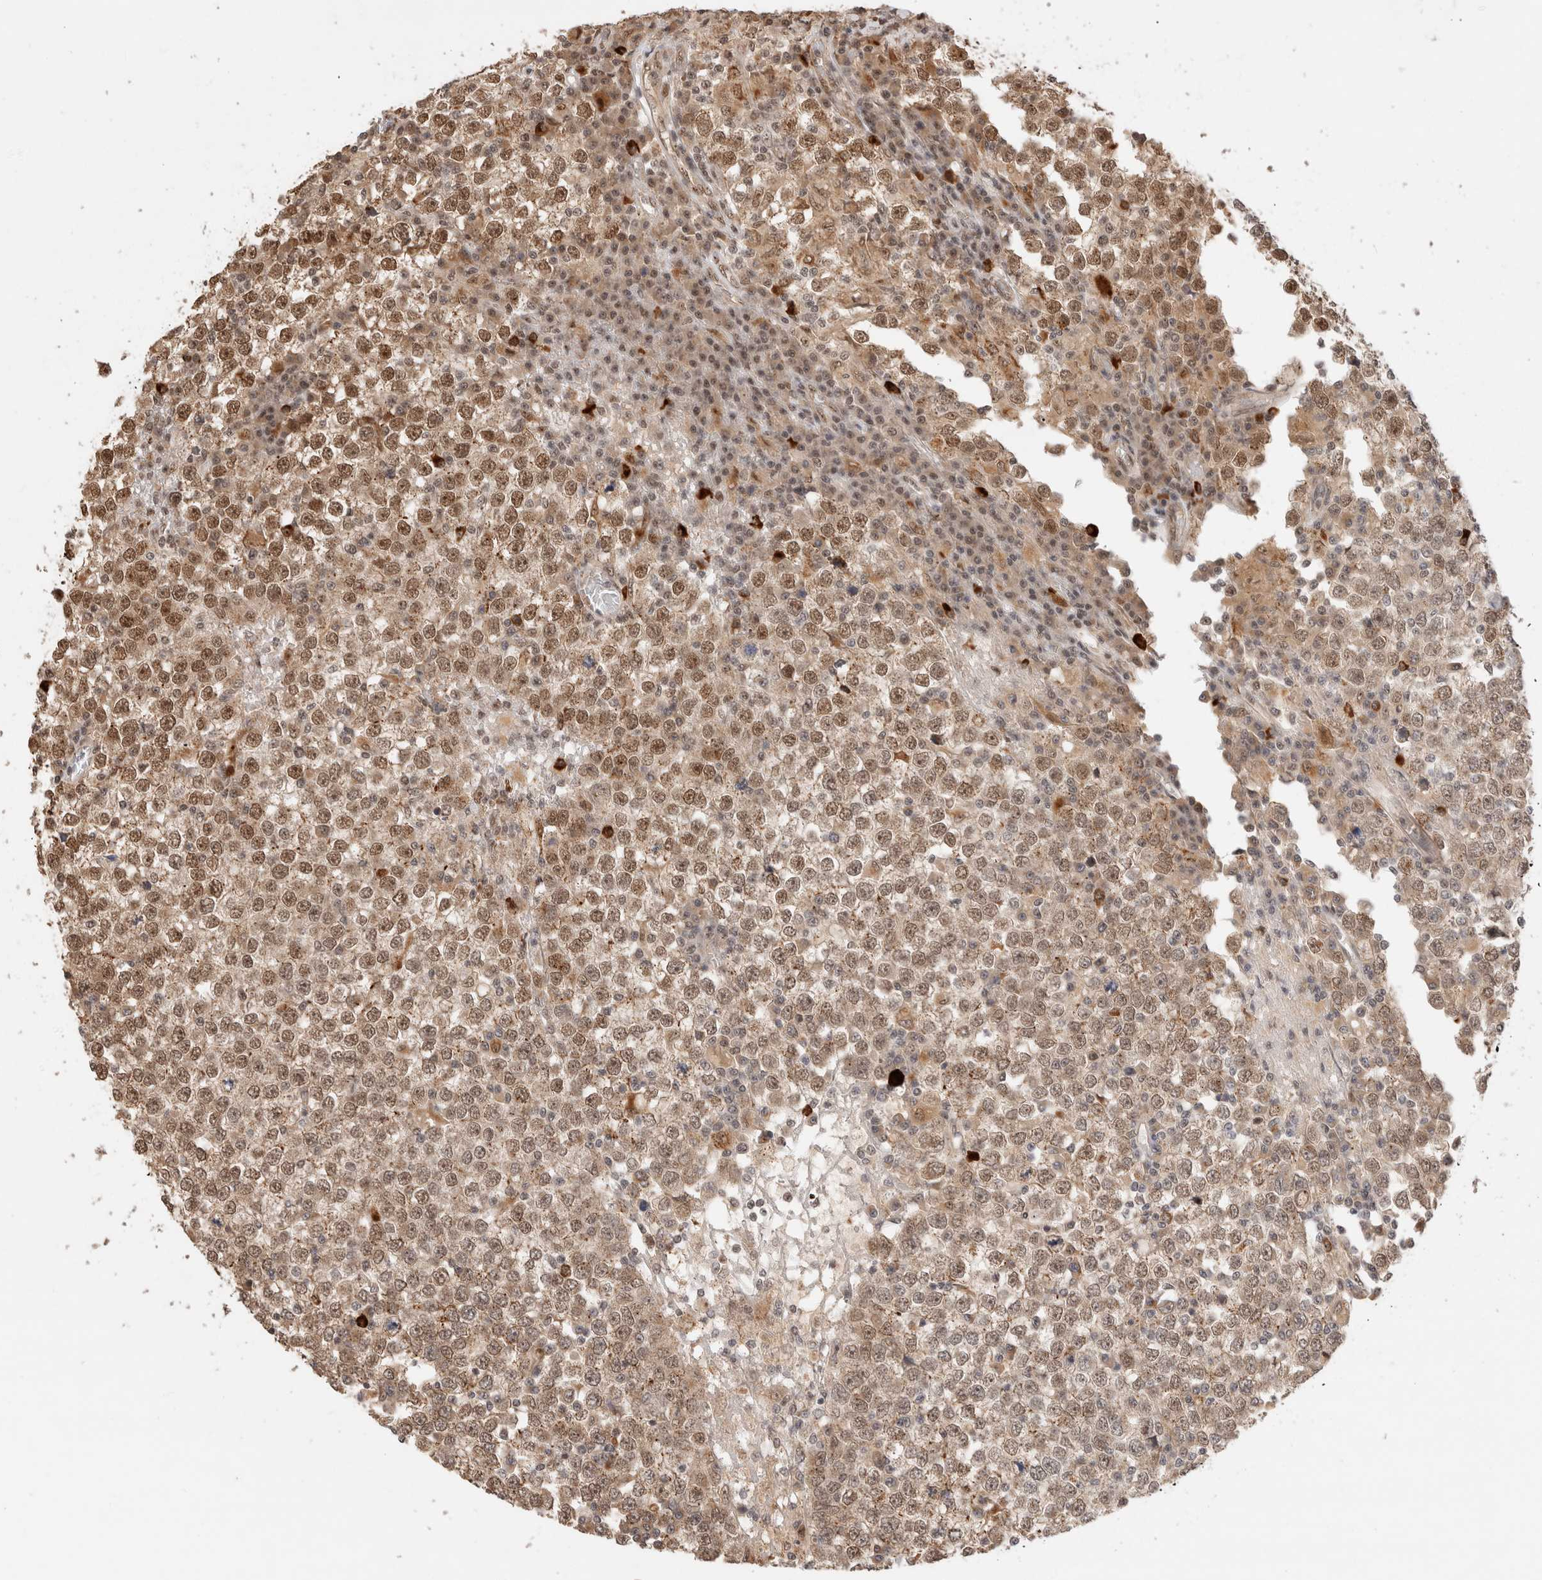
{"staining": {"intensity": "moderate", "quantity": ">75%", "location": "cytoplasmic/membranous,nuclear"}, "tissue": "testis cancer", "cell_type": "Tumor cells", "image_type": "cancer", "snomed": [{"axis": "morphology", "description": "Seminoma, NOS"}, {"axis": "topography", "description": "Testis"}], "caption": "This histopathology image shows immunohistochemistry staining of human seminoma (testis), with medium moderate cytoplasmic/membranous and nuclear positivity in approximately >75% of tumor cells.", "gene": "MPHOSPH6", "patient": {"sex": "male", "age": 65}}